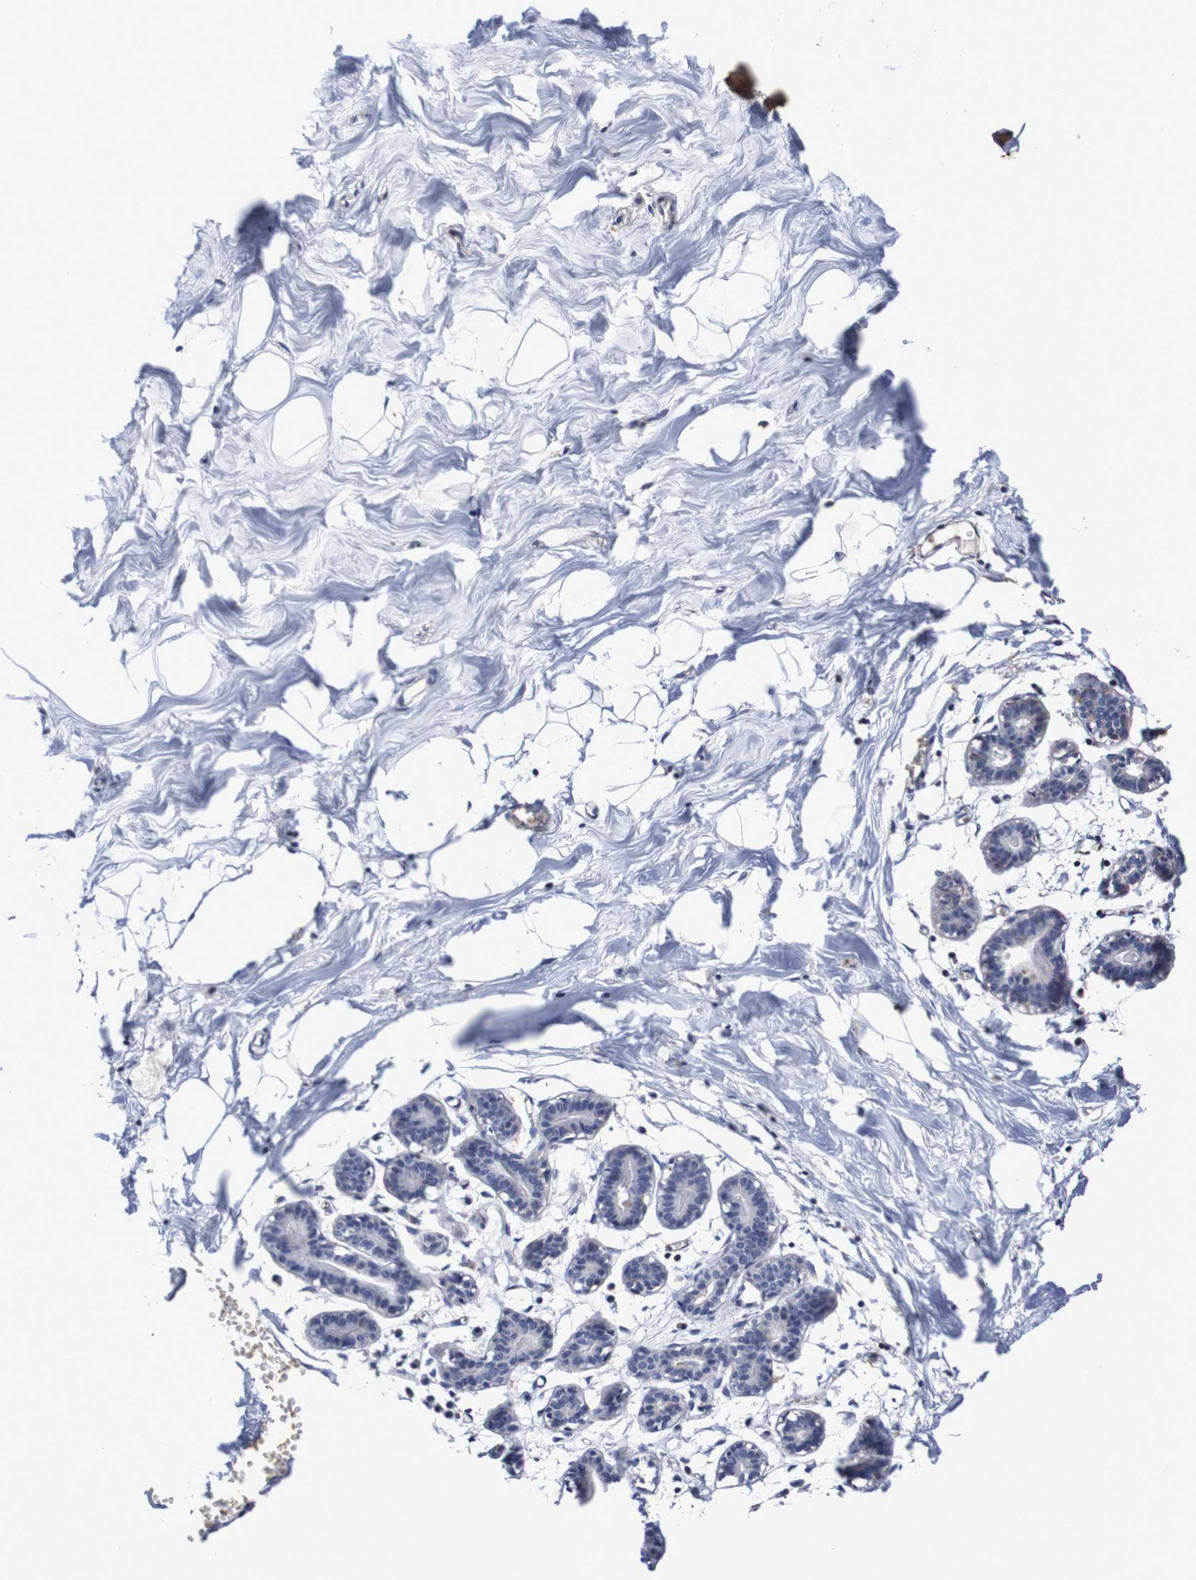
{"staining": {"intensity": "negative", "quantity": "none", "location": "none"}, "tissue": "breast", "cell_type": "Adipocytes", "image_type": "normal", "snomed": [{"axis": "morphology", "description": "Normal tissue, NOS"}, {"axis": "topography", "description": "Breast"}], "caption": "Immunohistochemistry of unremarkable human breast displays no positivity in adipocytes.", "gene": "WNT4", "patient": {"sex": "female", "age": 27}}